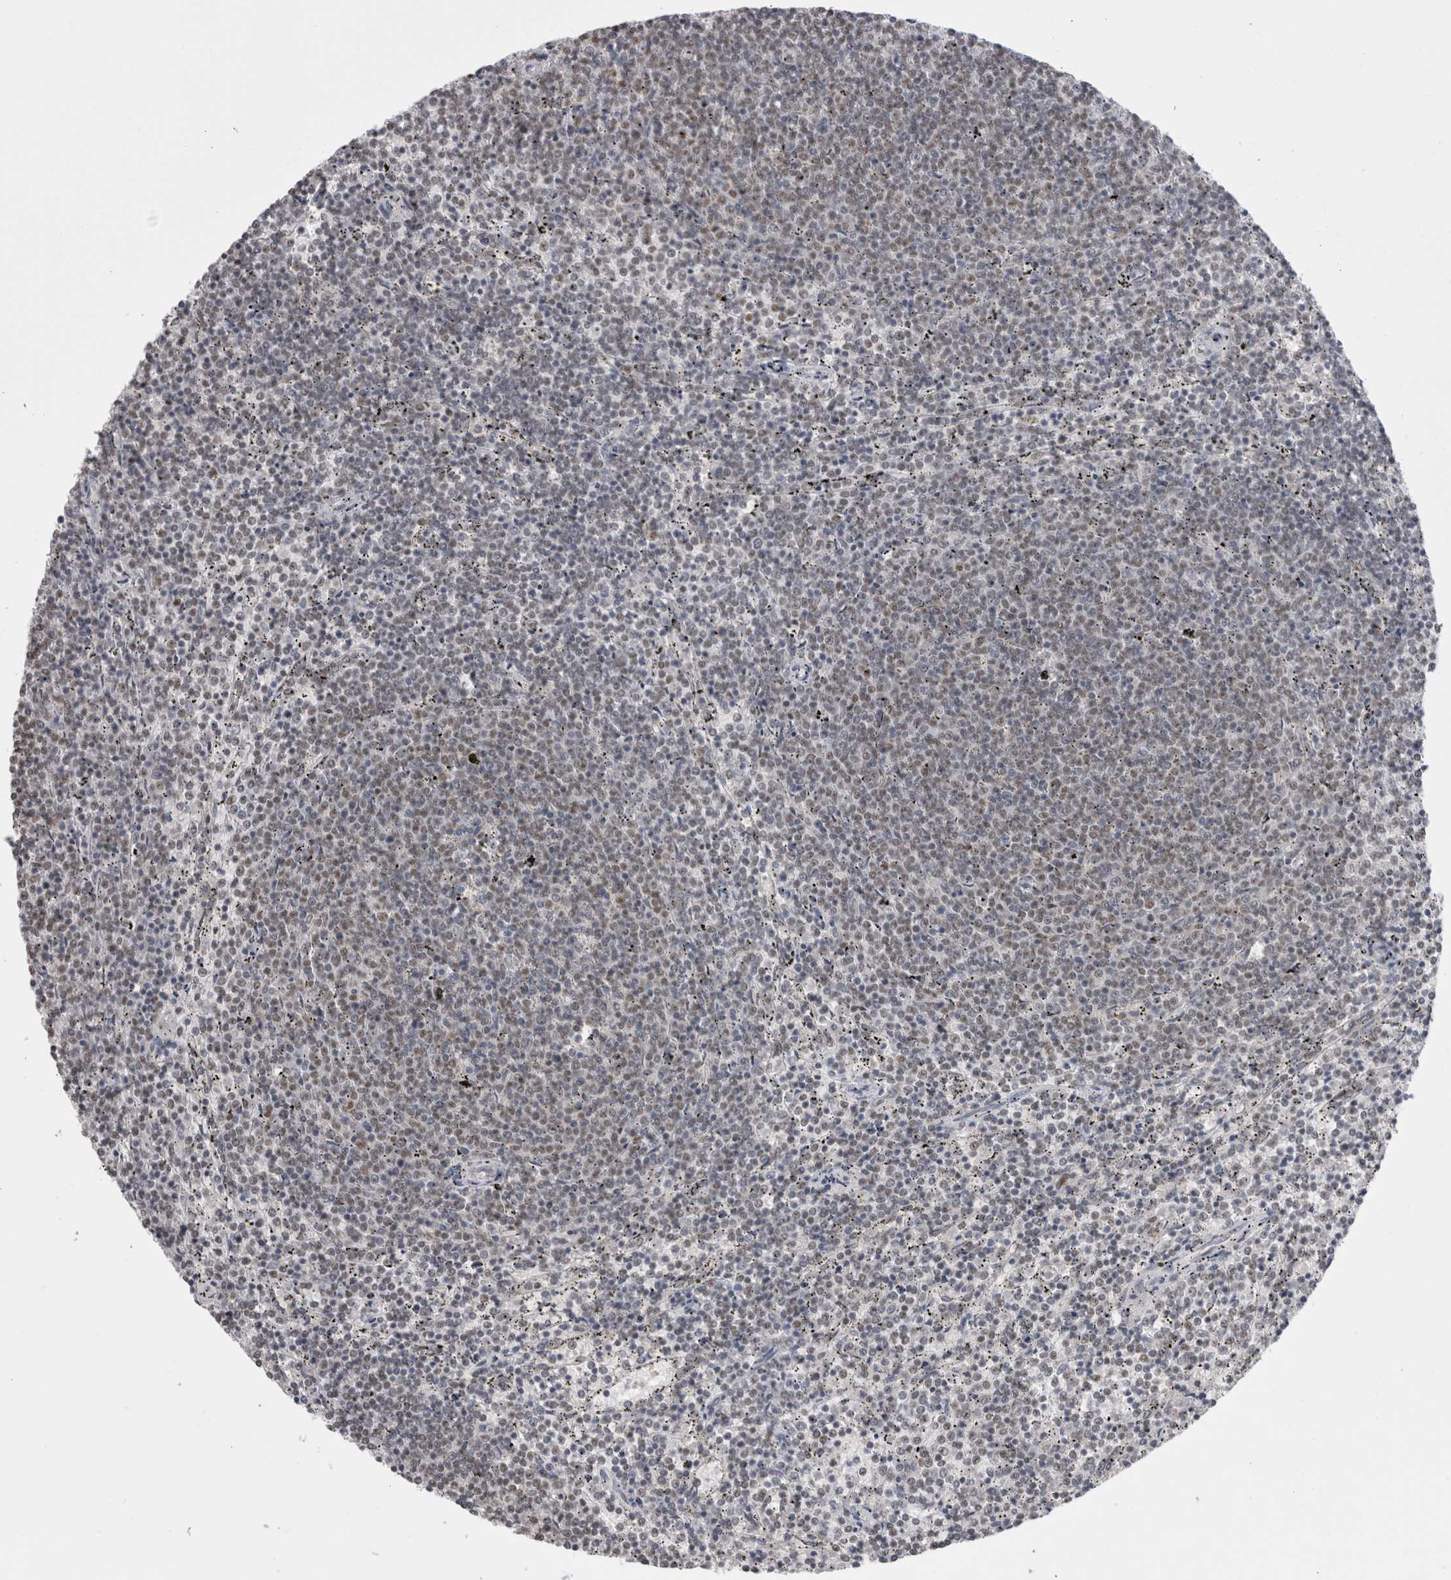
{"staining": {"intensity": "weak", "quantity": "25%-75%", "location": "nuclear"}, "tissue": "lymphoma", "cell_type": "Tumor cells", "image_type": "cancer", "snomed": [{"axis": "morphology", "description": "Malignant lymphoma, non-Hodgkin's type, Low grade"}, {"axis": "topography", "description": "Spleen"}], "caption": "Immunohistochemistry (IHC) photomicrograph of human malignant lymphoma, non-Hodgkin's type (low-grade) stained for a protein (brown), which shows low levels of weak nuclear positivity in about 25%-75% of tumor cells.", "gene": "DAXX", "patient": {"sex": "female", "age": 50}}